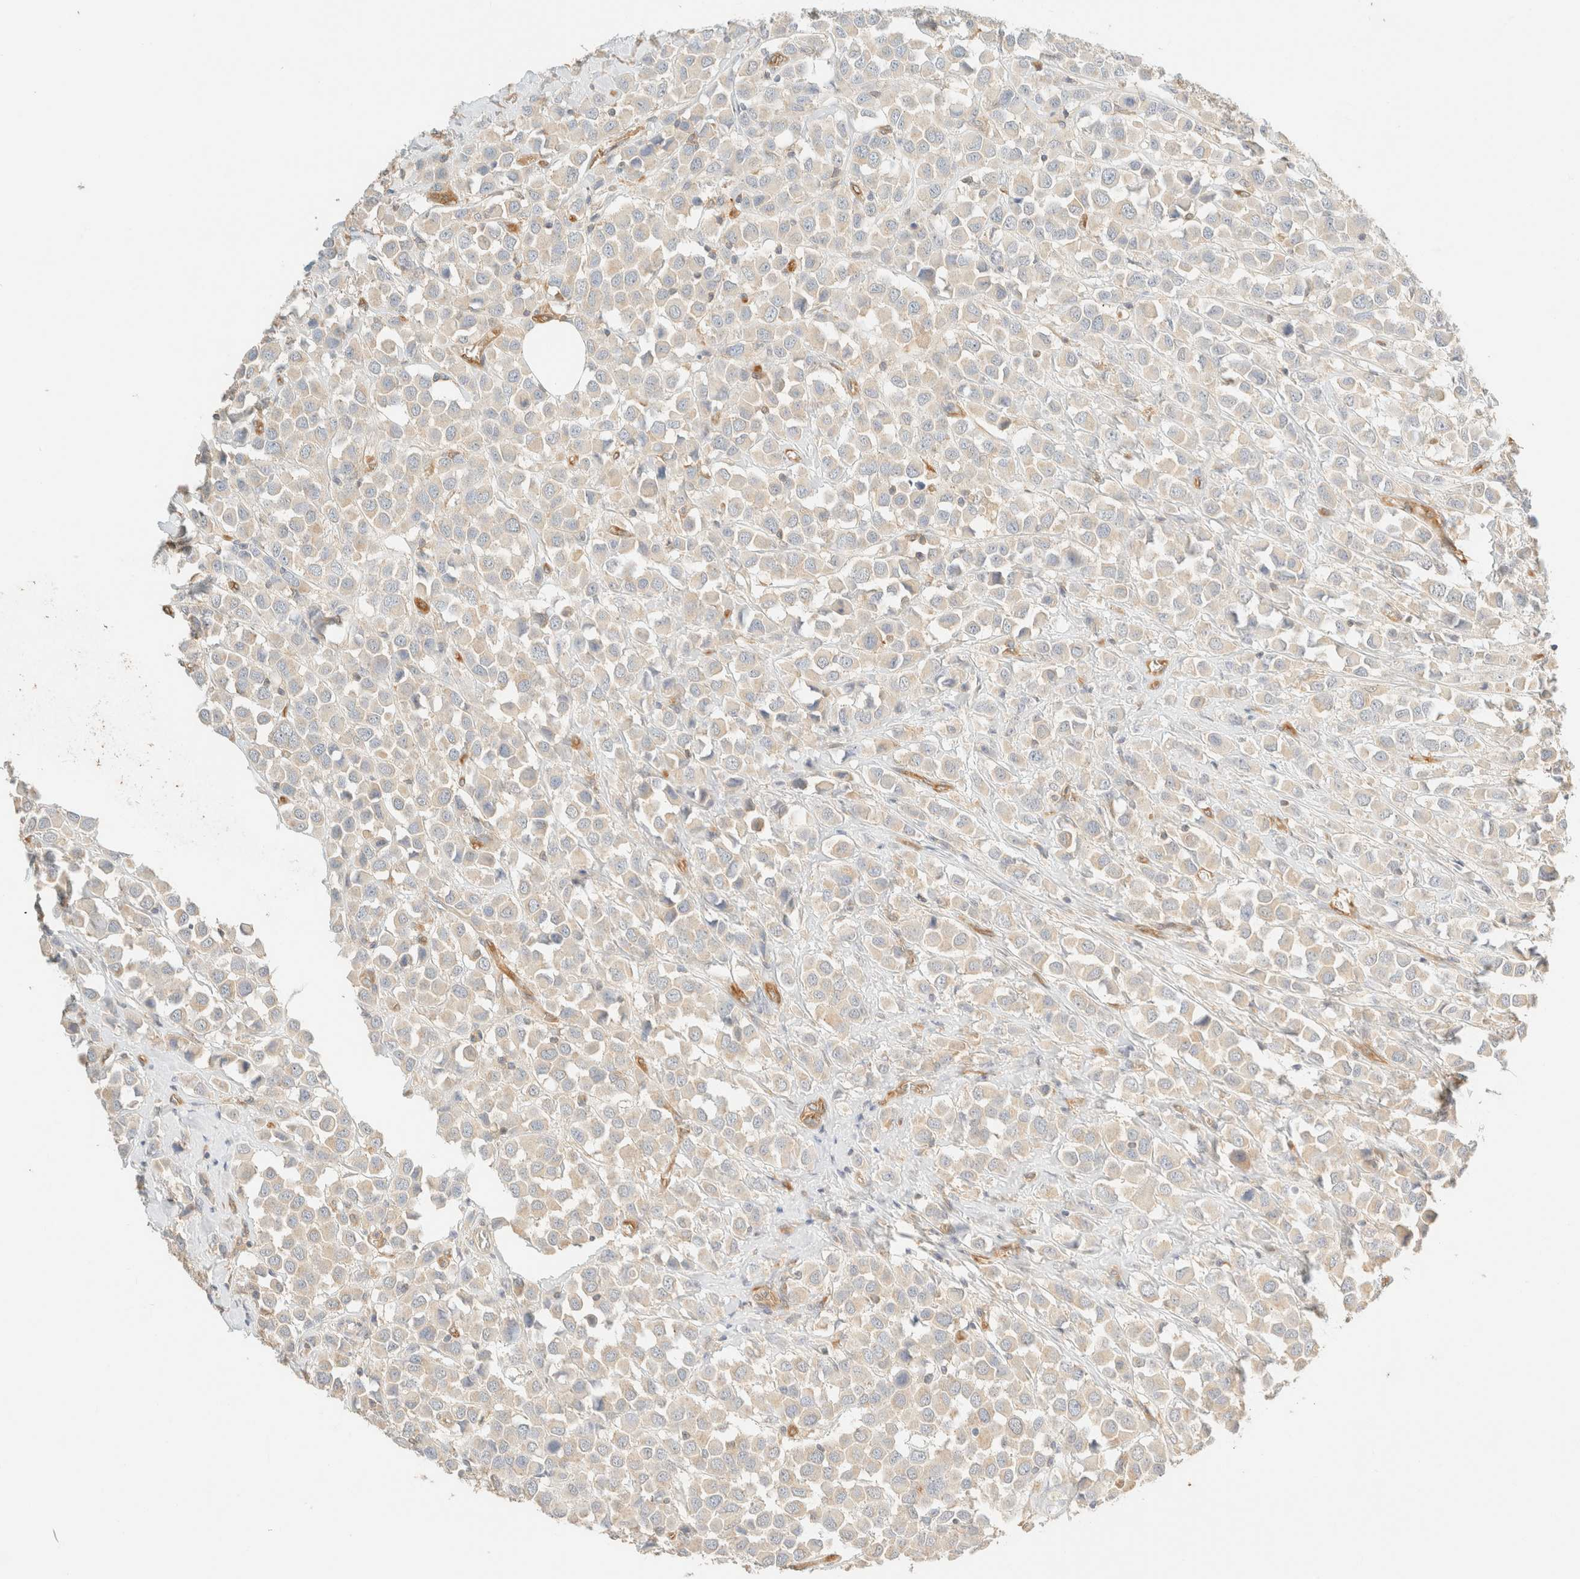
{"staining": {"intensity": "weak", "quantity": "25%-75%", "location": "cytoplasmic/membranous"}, "tissue": "breast cancer", "cell_type": "Tumor cells", "image_type": "cancer", "snomed": [{"axis": "morphology", "description": "Duct carcinoma"}, {"axis": "topography", "description": "Breast"}], "caption": "A brown stain shows weak cytoplasmic/membranous positivity of a protein in human breast cancer (infiltrating ductal carcinoma) tumor cells. Using DAB (3,3'-diaminobenzidine) (brown) and hematoxylin (blue) stains, captured at high magnification using brightfield microscopy.", "gene": "FHOD1", "patient": {"sex": "female", "age": 61}}